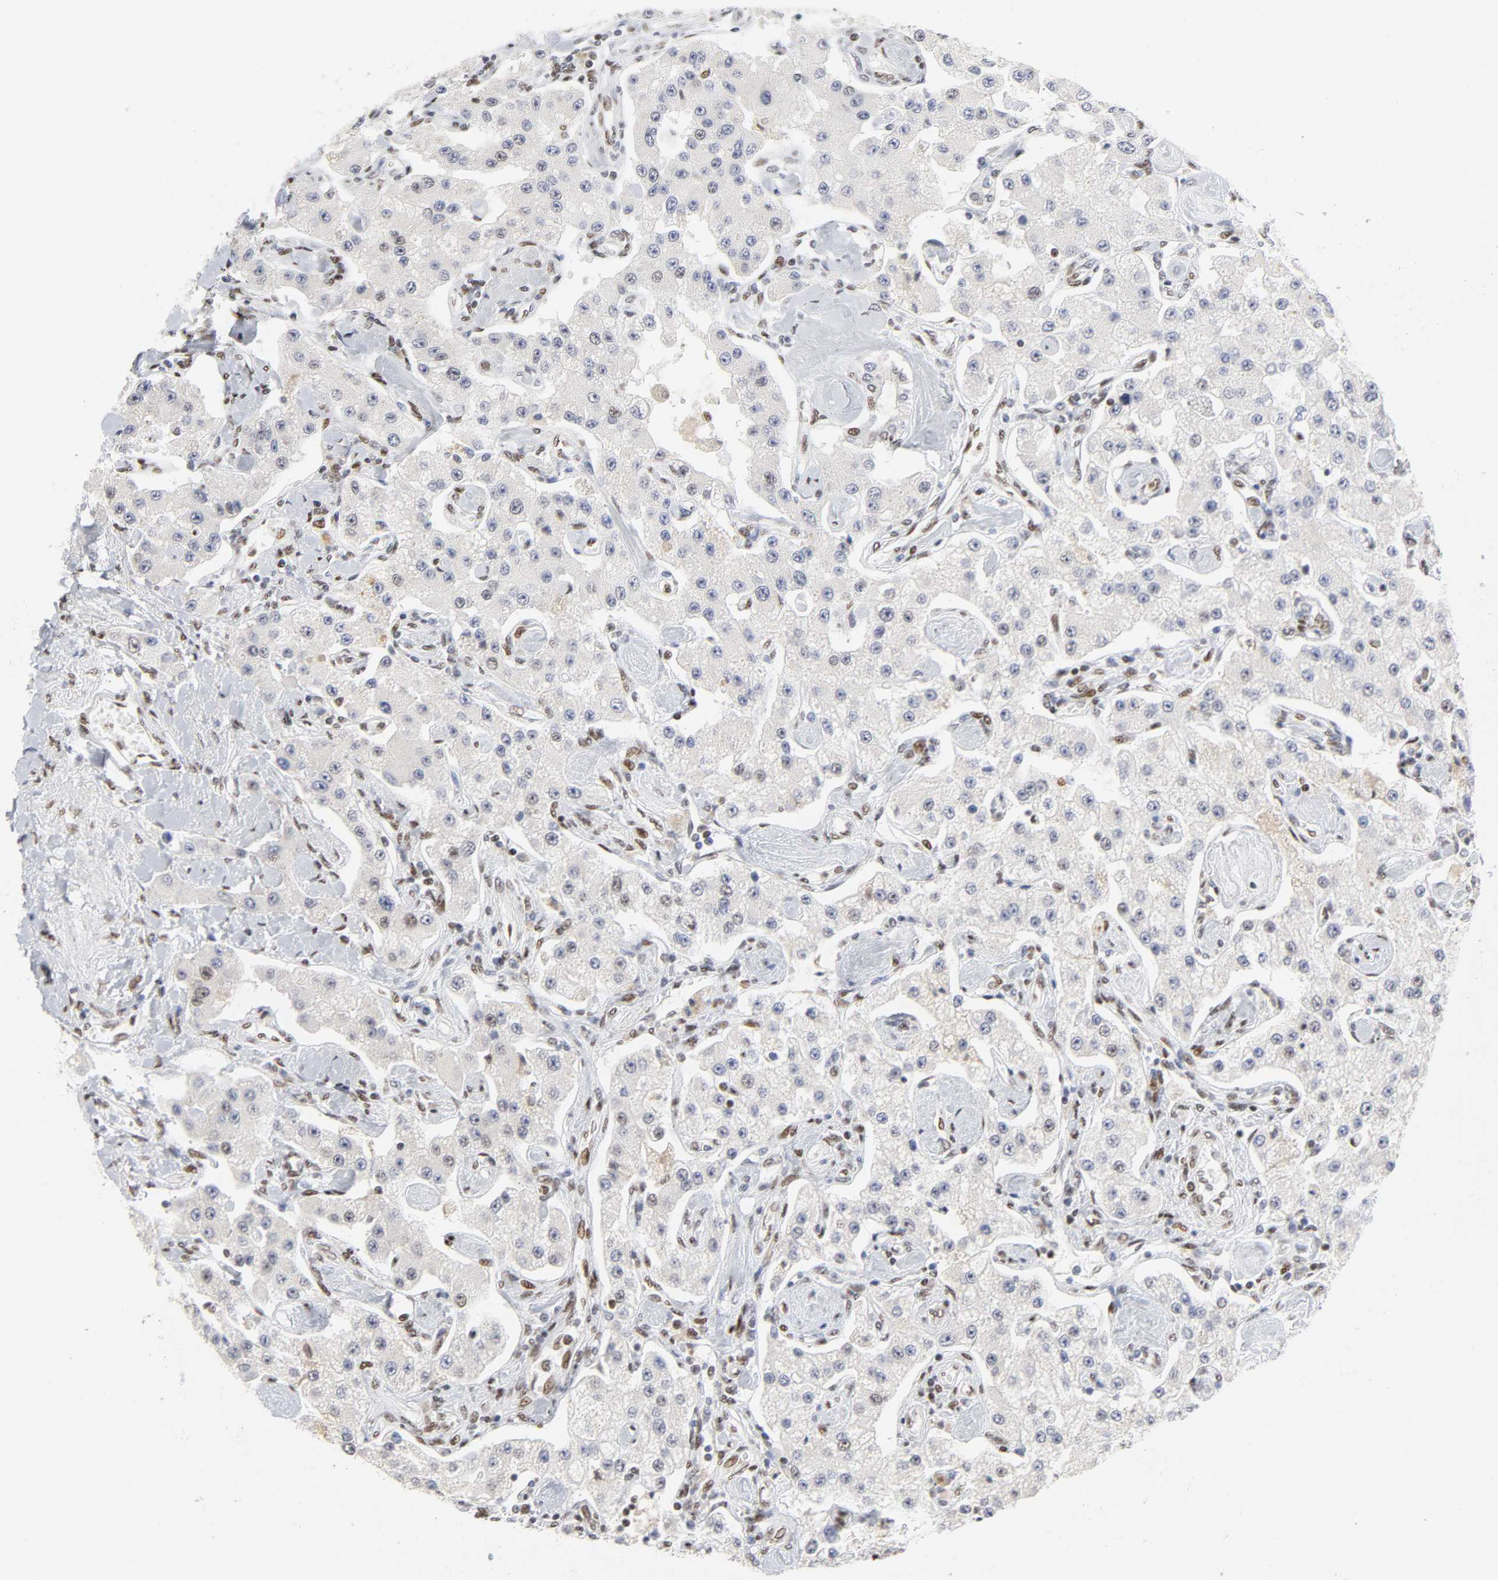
{"staining": {"intensity": "negative", "quantity": "none", "location": "none"}, "tissue": "carcinoid", "cell_type": "Tumor cells", "image_type": "cancer", "snomed": [{"axis": "morphology", "description": "Carcinoid, malignant, NOS"}, {"axis": "topography", "description": "Pancreas"}], "caption": "This photomicrograph is of carcinoid stained with immunohistochemistry (IHC) to label a protein in brown with the nuclei are counter-stained blue. There is no staining in tumor cells.", "gene": "CREBBP", "patient": {"sex": "male", "age": 41}}